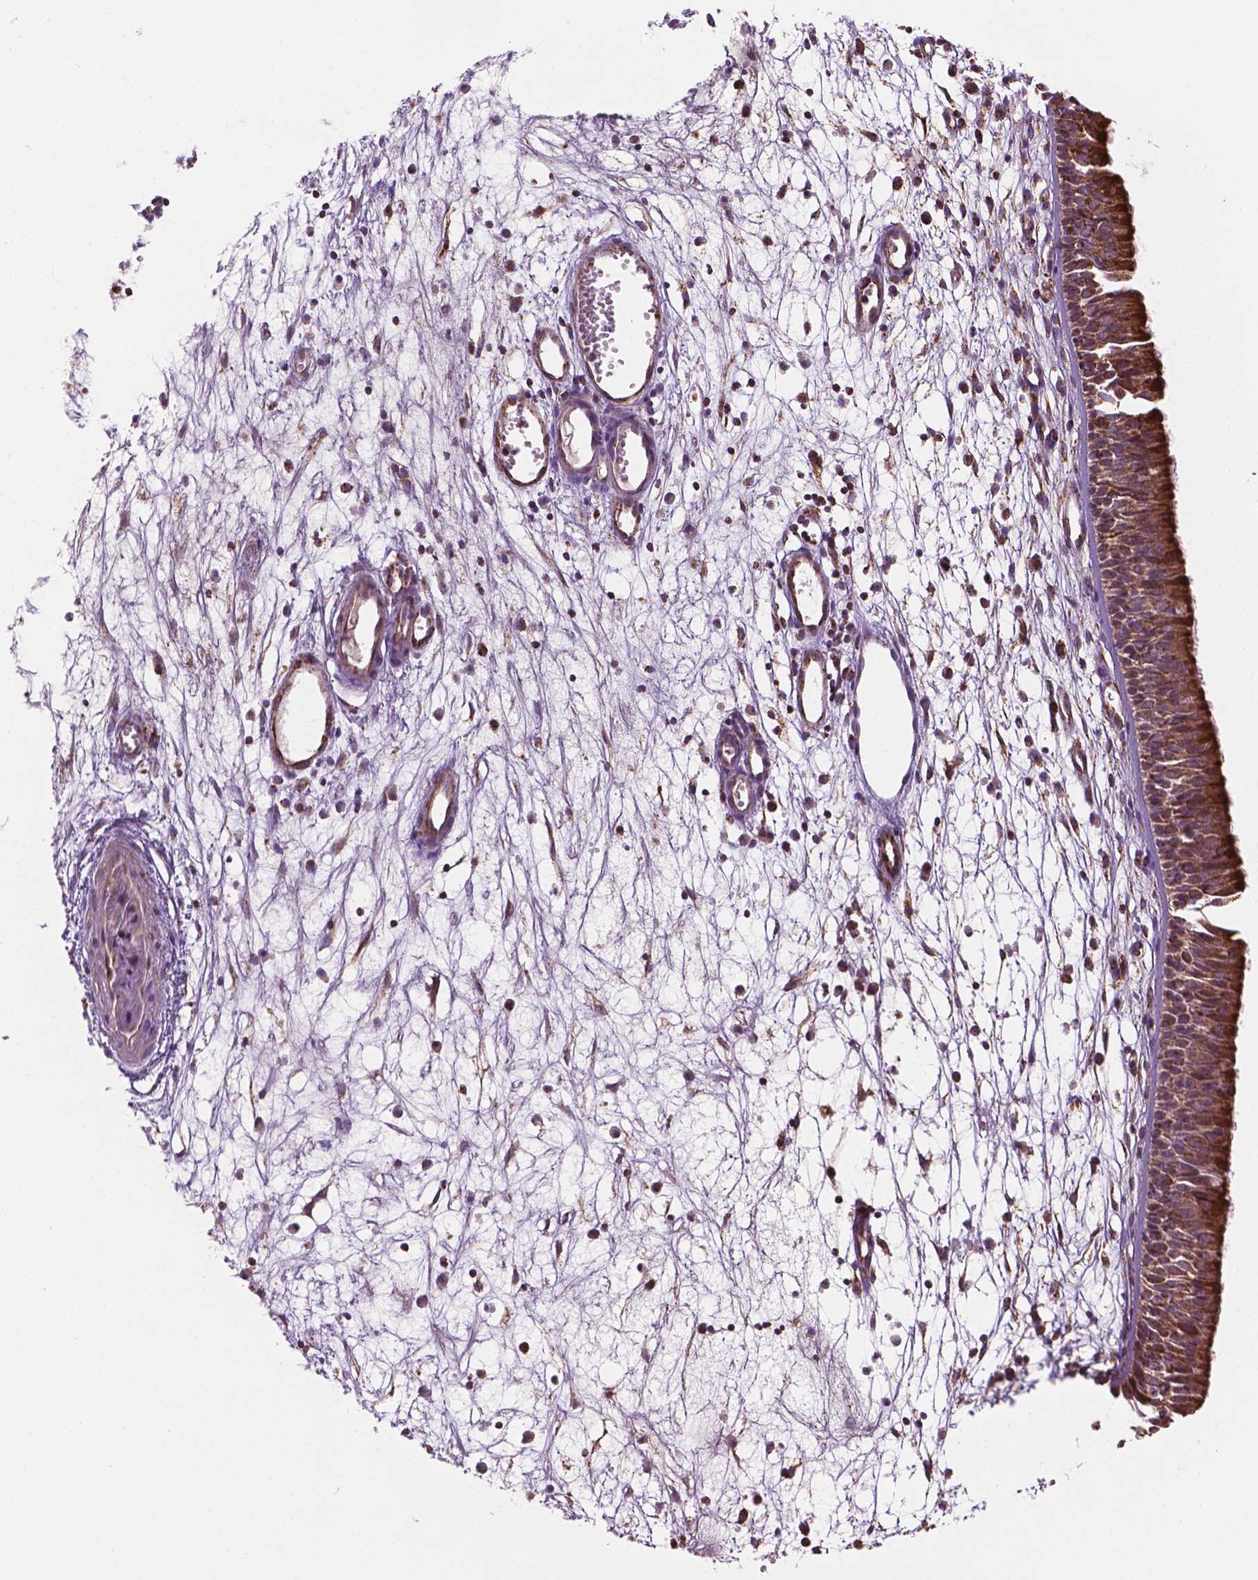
{"staining": {"intensity": "strong", "quantity": ">75%", "location": "cytoplasmic/membranous"}, "tissue": "nasopharynx", "cell_type": "Respiratory epithelial cells", "image_type": "normal", "snomed": [{"axis": "morphology", "description": "Normal tissue, NOS"}, {"axis": "topography", "description": "Nasopharynx"}], "caption": "High-magnification brightfield microscopy of unremarkable nasopharynx stained with DAB (3,3'-diaminobenzidine) (brown) and counterstained with hematoxylin (blue). respiratory epithelial cells exhibit strong cytoplasmic/membranous staining is present in about>75% of cells. The staining is performed using DAB (3,3'-diaminobenzidine) brown chromogen to label protein expression. The nuclei are counter-stained blue using hematoxylin.", "gene": "PIBF1", "patient": {"sex": "female", "age": 55}}